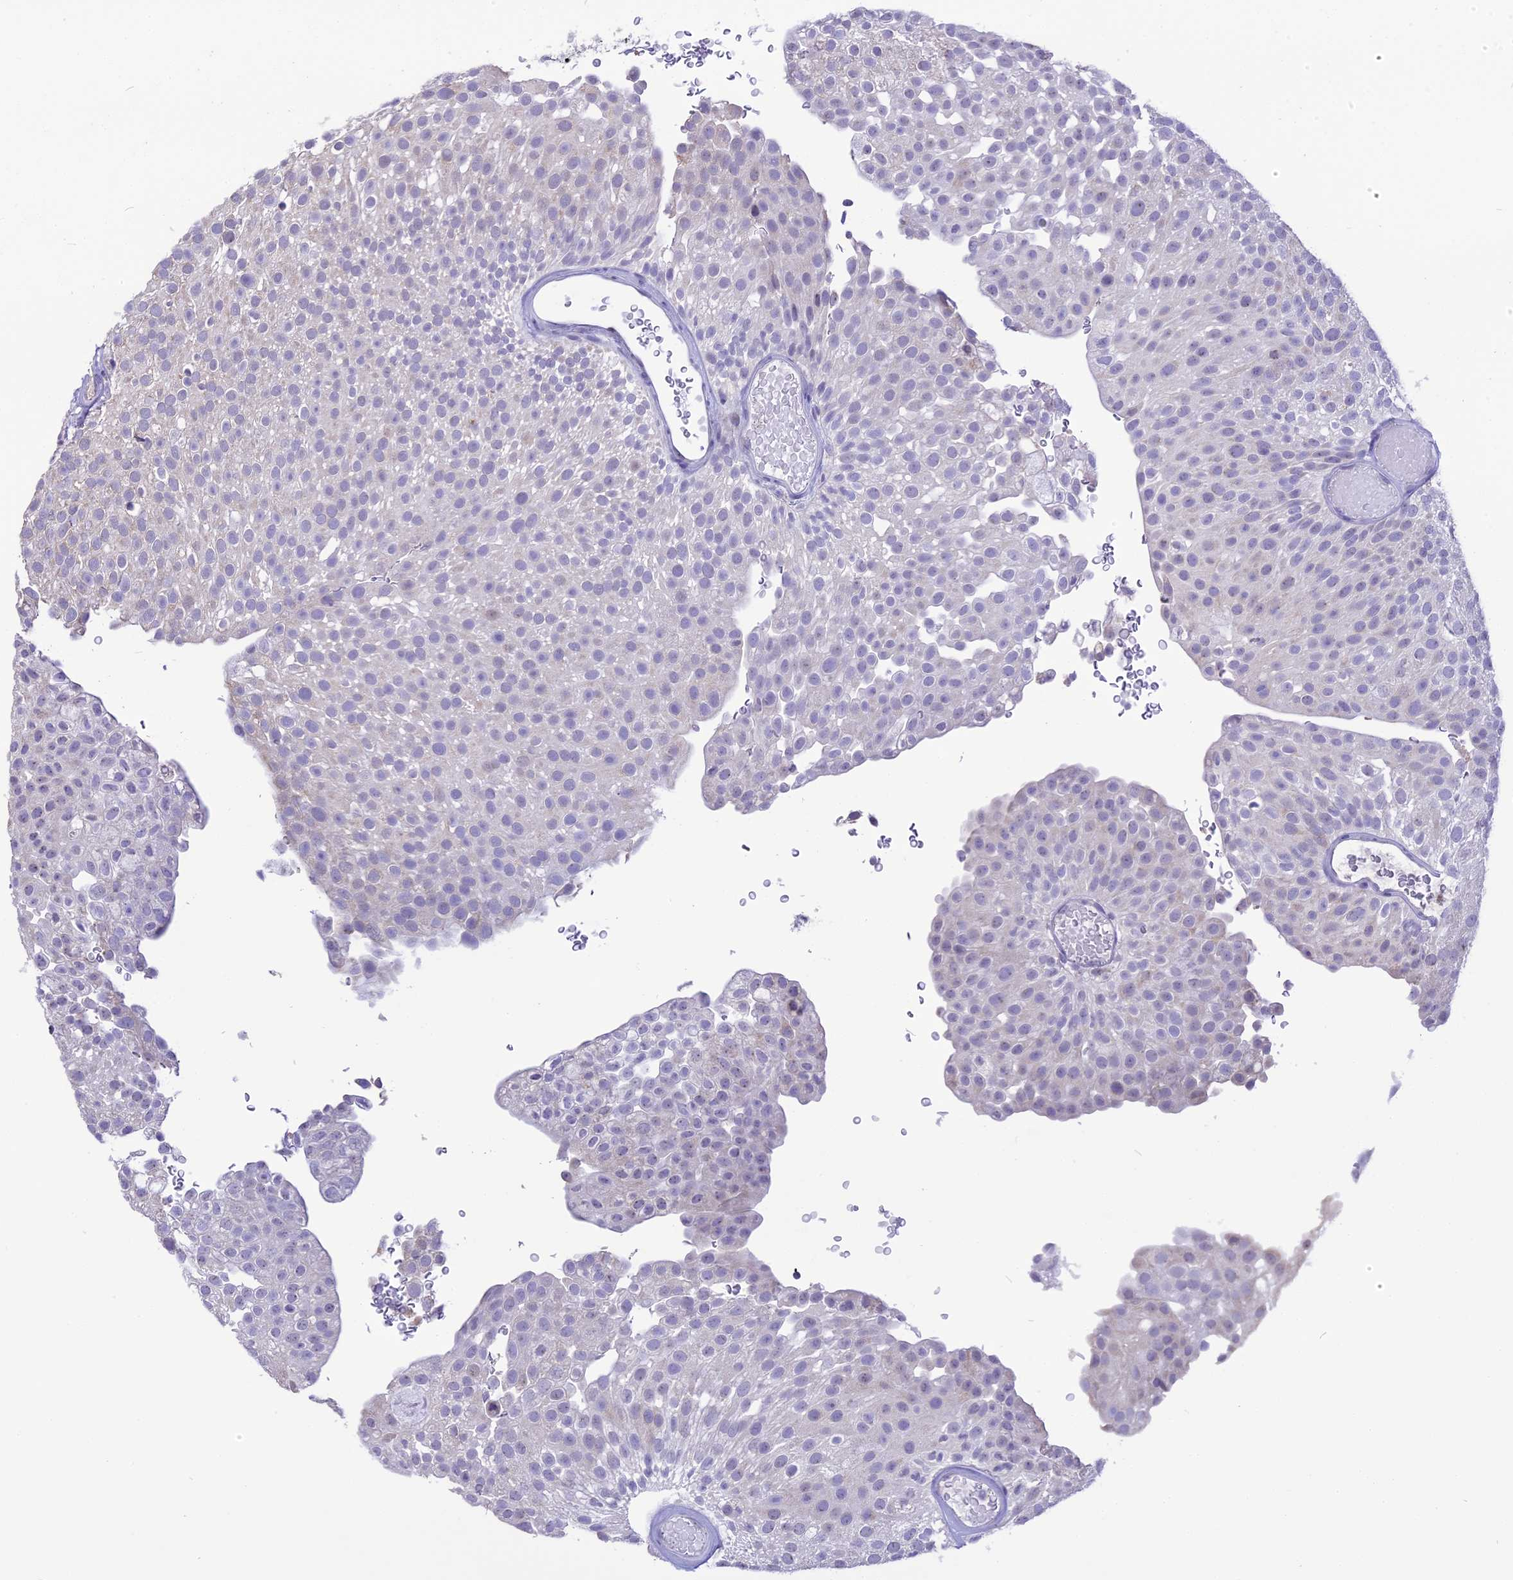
{"staining": {"intensity": "negative", "quantity": "none", "location": "none"}, "tissue": "urothelial cancer", "cell_type": "Tumor cells", "image_type": "cancer", "snomed": [{"axis": "morphology", "description": "Urothelial carcinoma, Low grade"}, {"axis": "topography", "description": "Urinary bladder"}], "caption": "Protein analysis of urothelial carcinoma (low-grade) exhibits no significant expression in tumor cells.", "gene": "CMSS1", "patient": {"sex": "male", "age": 78}}